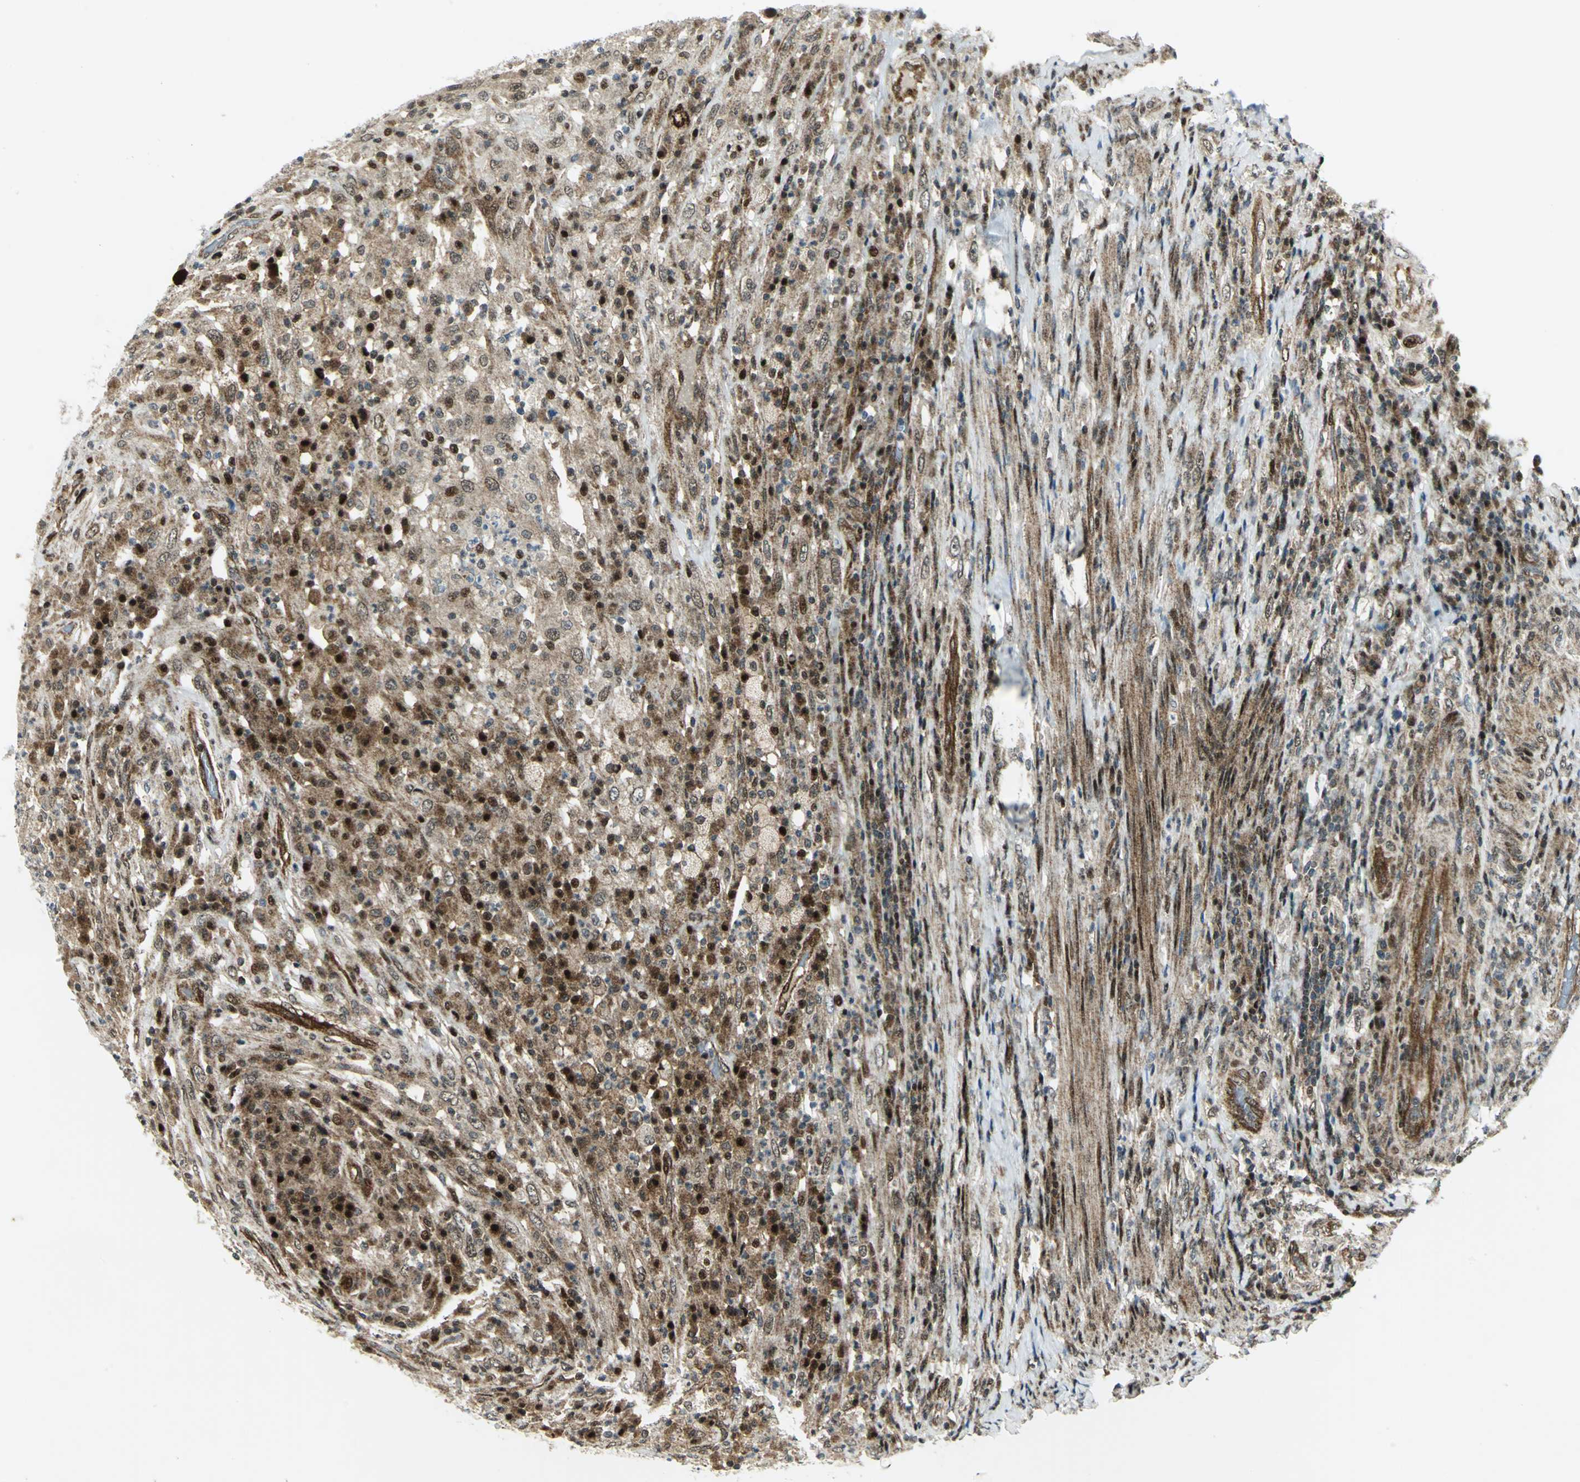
{"staining": {"intensity": "moderate", "quantity": ">75%", "location": "cytoplasmic/membranous,nuclear"}, "tissue": "testis cancer", "cell_type": "Tumor cells", "image_type": "cancer", "snomed": [{"axis": "morphology", "description": "Necrosis, NOS"}, {"axis": "morphology", "description": "Carcinoma, Embryonal, NOS"}, {"axis": "topography", "description": "Testis"}], "caption": "A histopathology image of human testis cancer stained for a protein exhibits moderate cytoplasmic/membranous and nuclear brown staining in tumor cells. Nuclei are stained in blue.", "gene": "COPS5", "patient": {"sex": "male", "age": 19}}